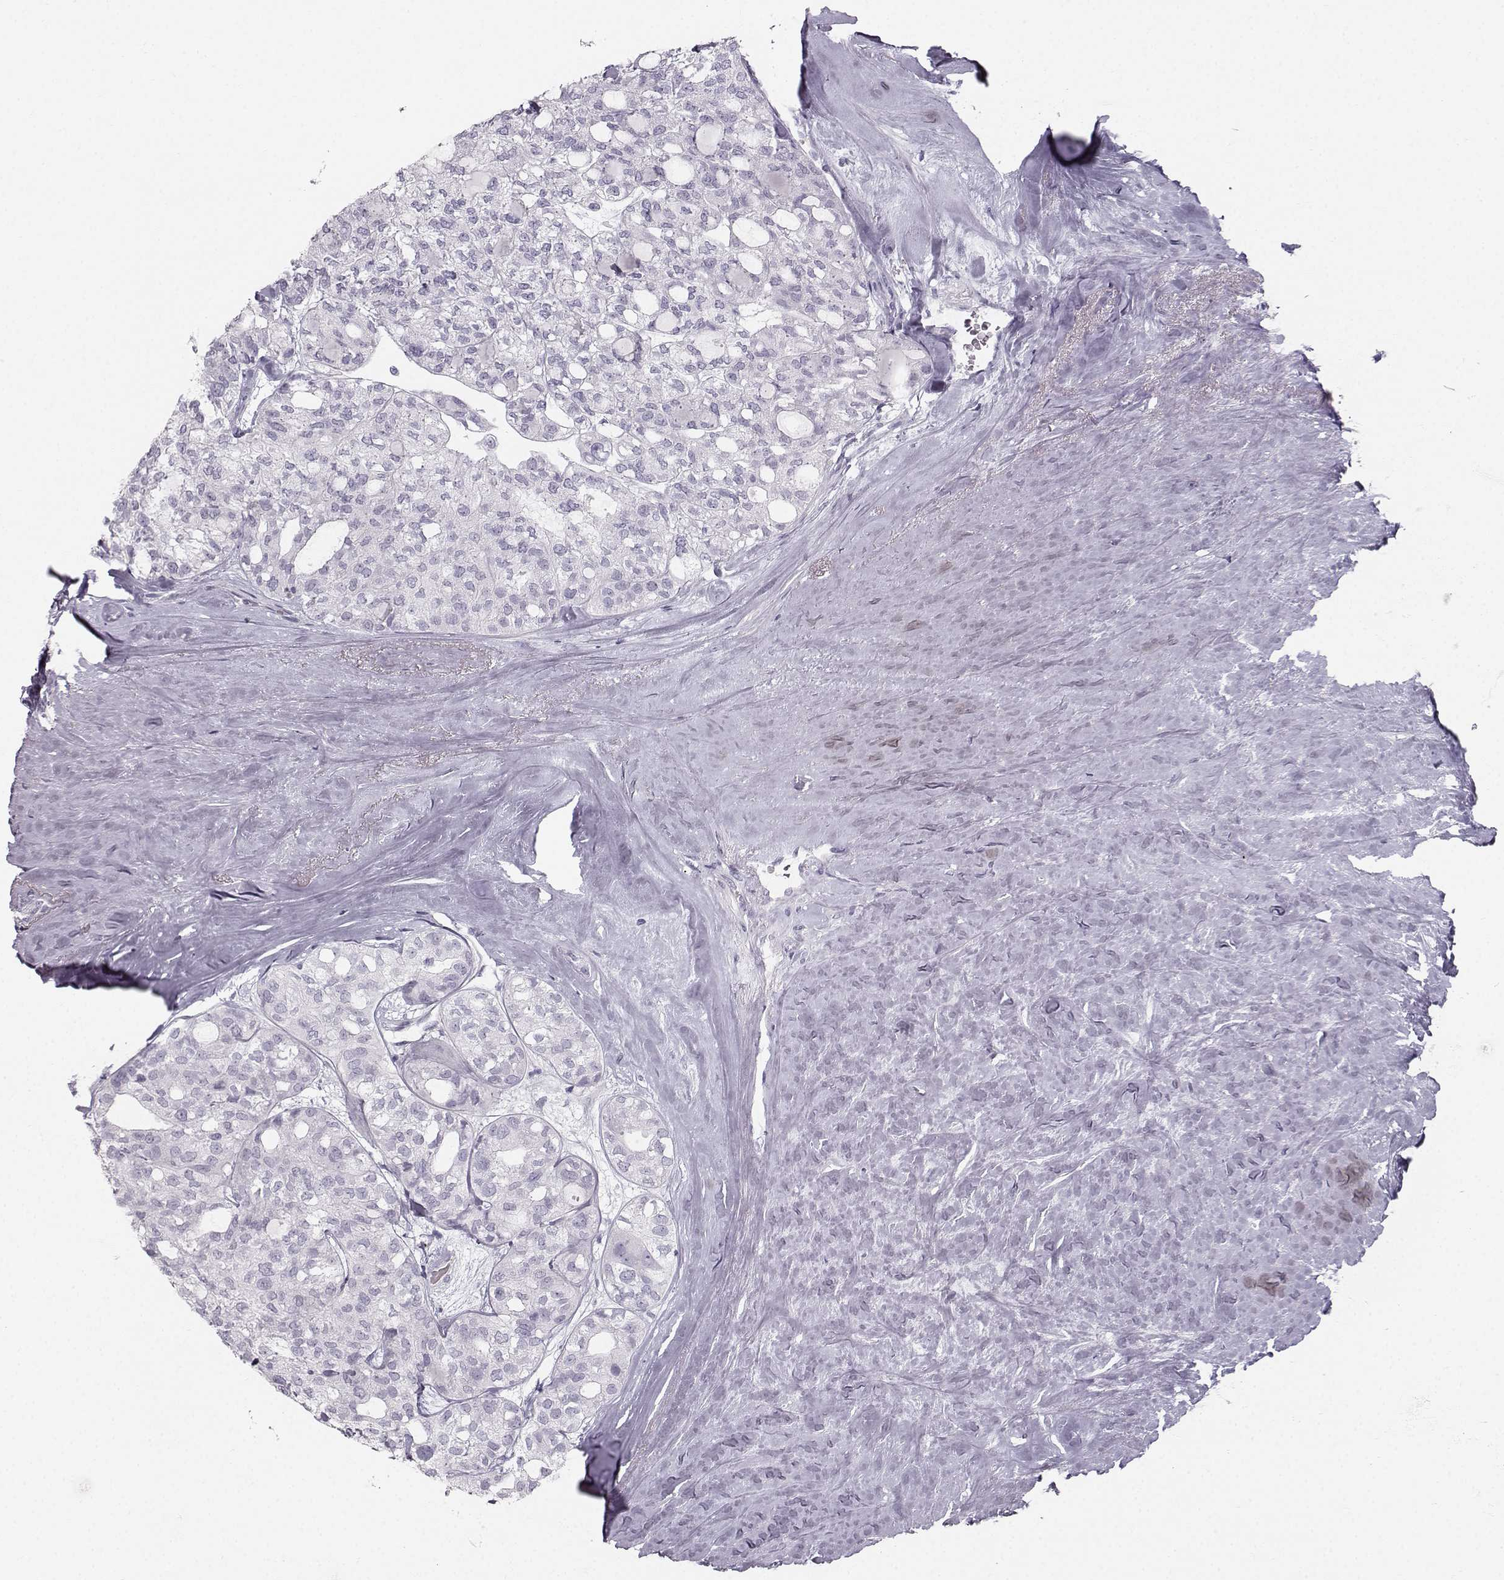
{"staining": {"intensity": "negative", "quantity": "none", "location": "none"}, "tissue": "thyroid cancer", "cell_type": "Tumor cells", "image_type": "cancer", "snomed": [{"axis": "morphology", "description": "Follicular adenoma carcinoma, NOS"}, {"axis": "topography", "description": "Thyroid gland"}], "caption": "Immunohistochemistry (IHC) of human thyroid follicular adenoma carcinoma exhibits no positivity in tumor cells.", "gene": "CASR", "patient": {"sex": "male", "age": 75}}